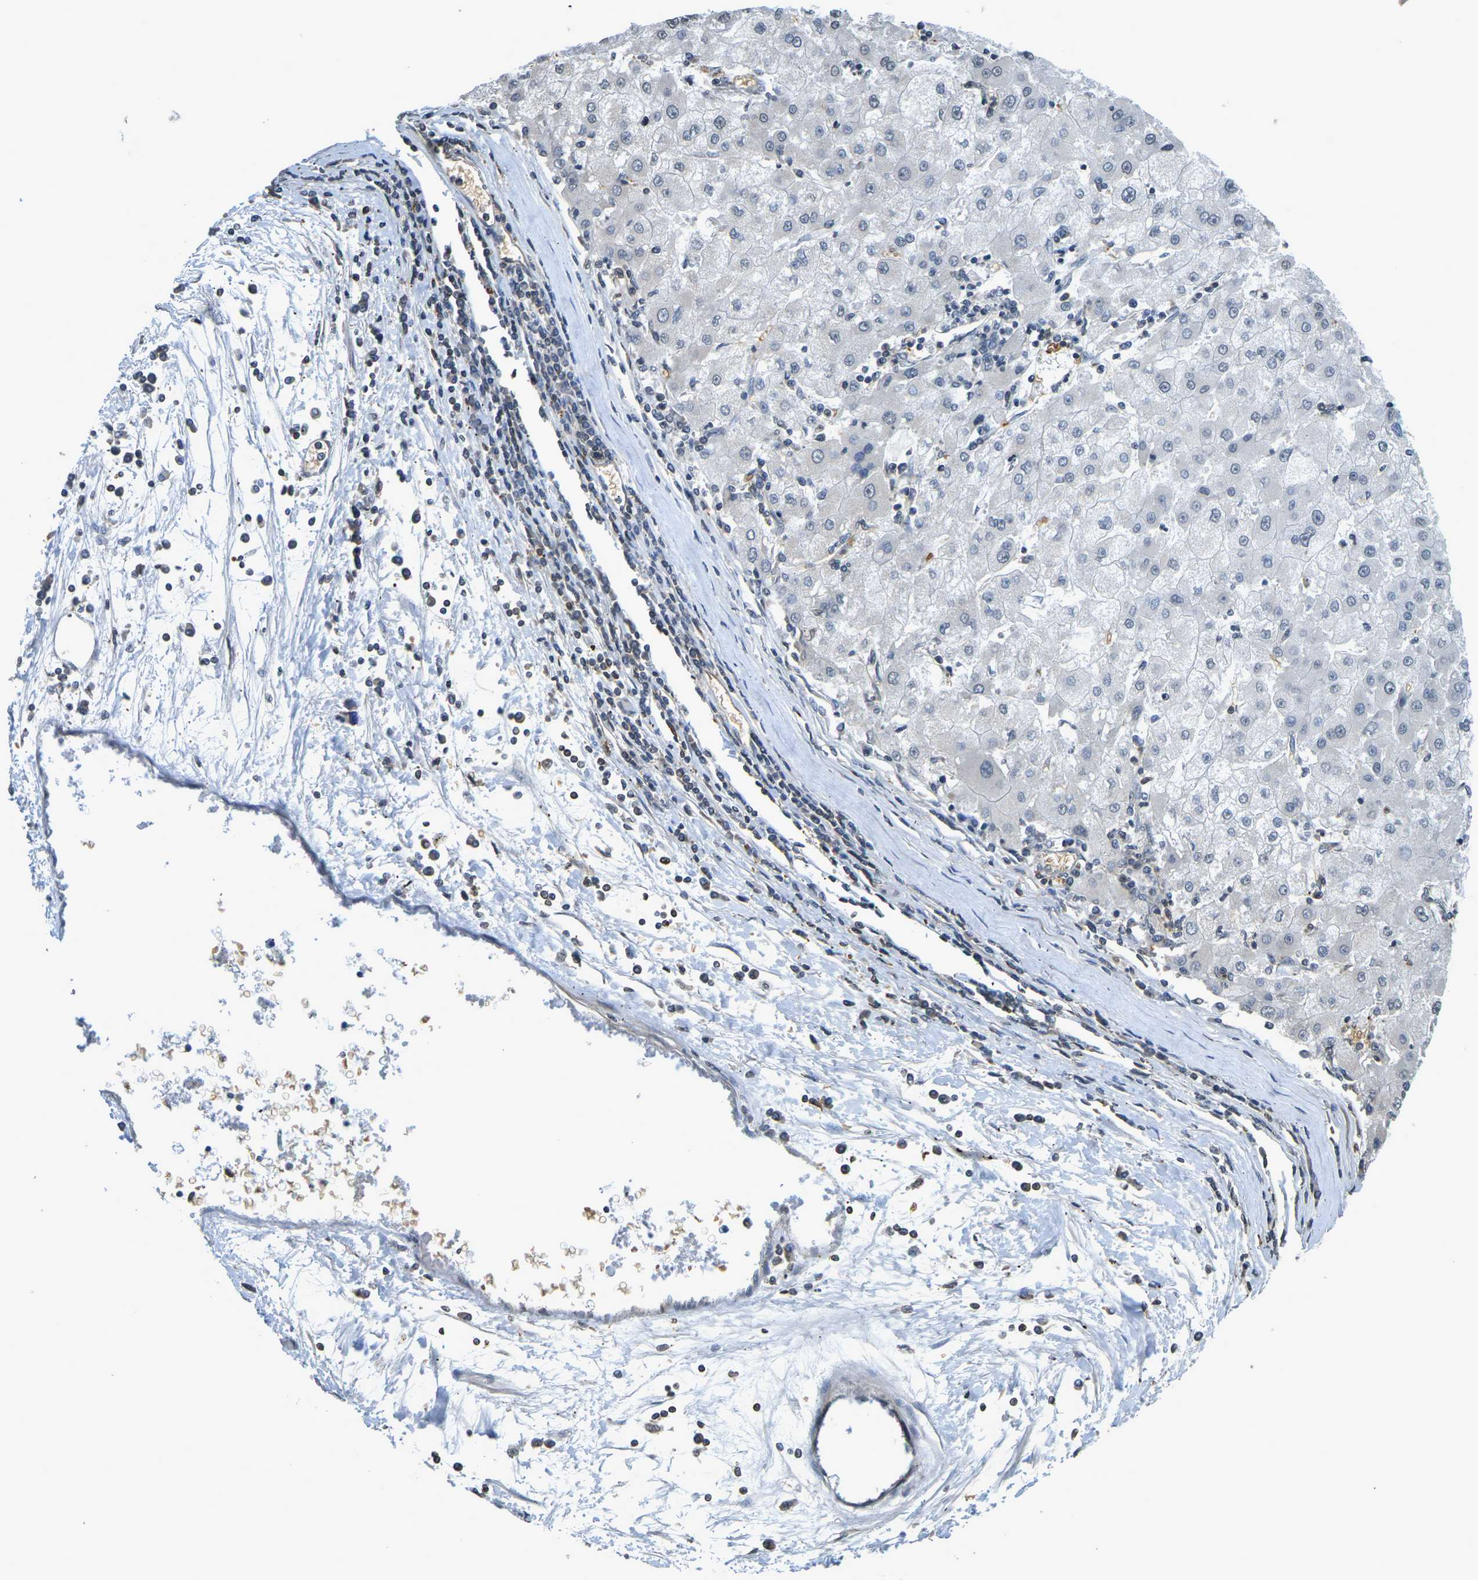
{"staining": {"intensity": "negative", "quantity": "none", "location": "none"}, "tissue": "liver cancer", "cell_type": "Tumor cells", "image_type": "cancer", "snomed": [{"axis": "morphology", "description": "Carcinoma, Hepatocellular, NOS"}, {"axis": "topography", "description": "Liver"}], "caption": "Hepatocellular carcinoma (liver) was stained to show a protein in brown. There is no significant staining in tumor cells.", "gene": "CAST", "patient": {"sex": "male", "age": 72}}